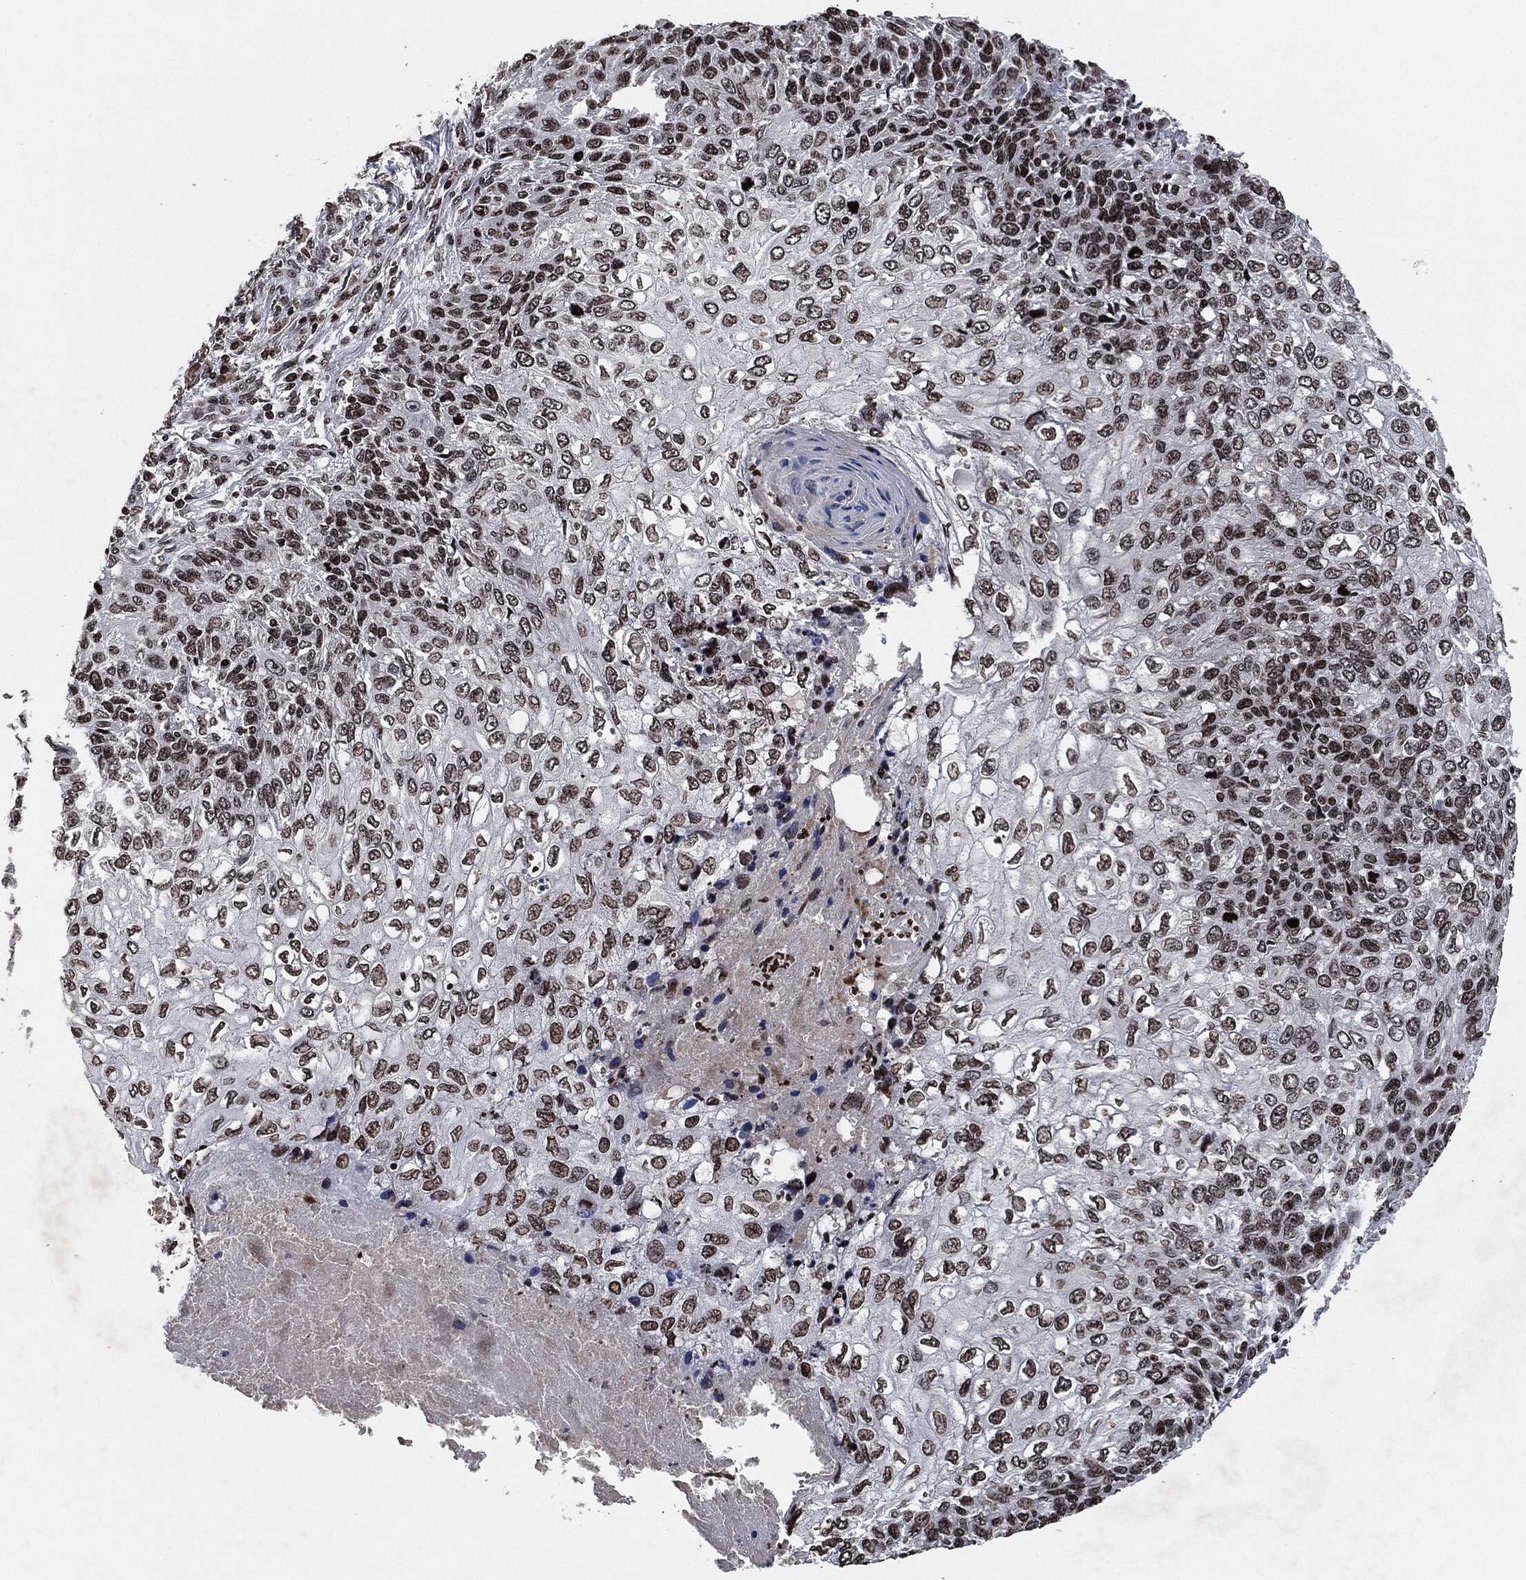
{"staining": {"intensity": "moderate", "quantity": "25%-75%", "location": "nuclear"}, "tissue": "skin cancer", "cell_type": "Tumor cells", "image_type": "cancer", "snomed": [{"axis": "morphology", "description": "Squamous cell carcinoma, NOS"}, {"axis": "topography", "description": "Skin"}], "caption": "Immunohistochemistry (IHC) (DAB (3,3'-diaminobenzidine)) staining of human skin squamous cell carcinoma shows moderate nuclear protein positivity in approximately 25%-75% of tumor cells. The staining was performed using DAB to visualize the protein expression in brown, while the nuclei were stained in blue with hematoxylin (Magnification: 20x).", "gene": "JUN", "patient": {"sex": "male", "age": 92}}